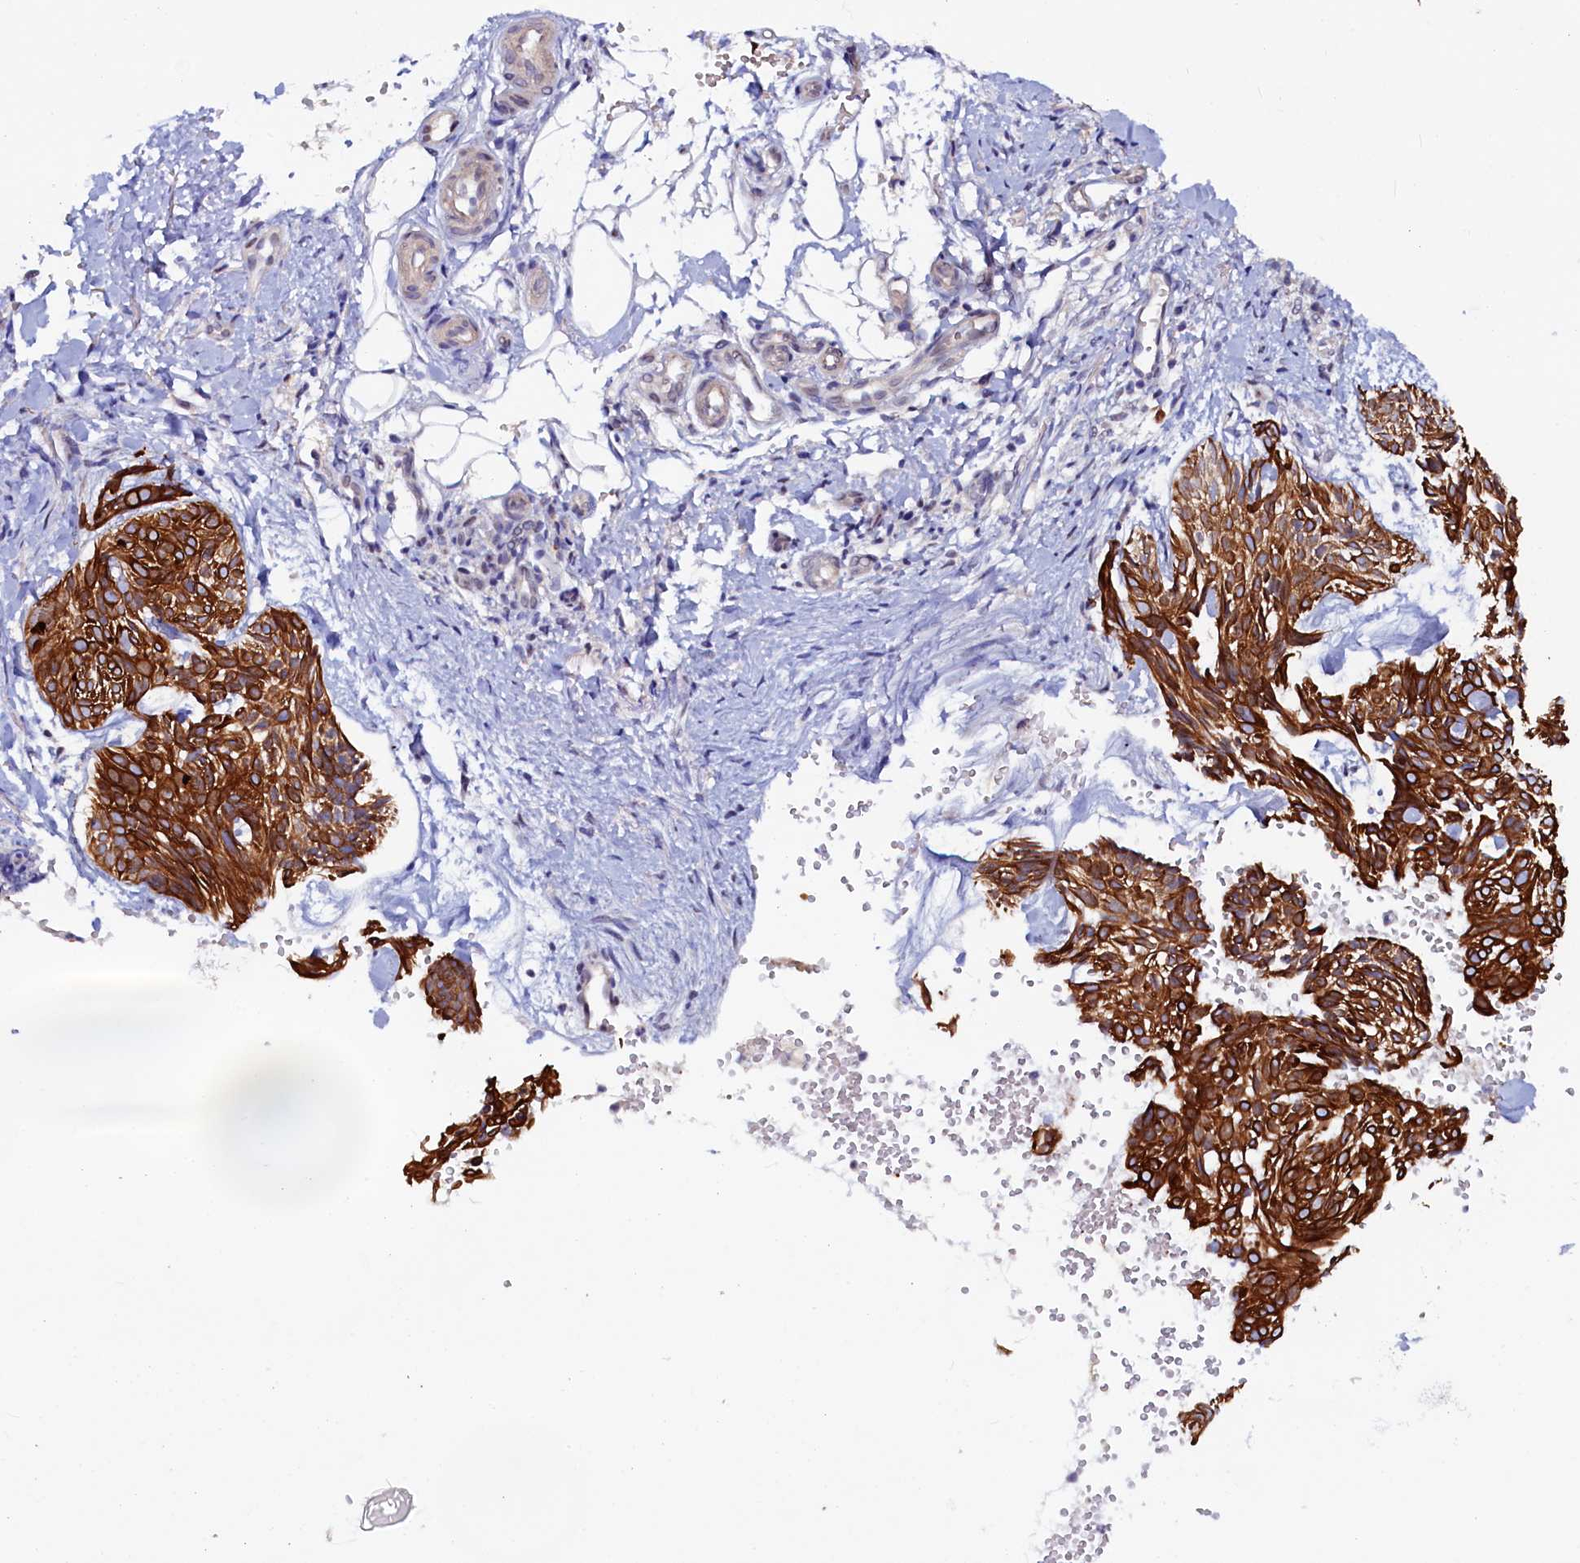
{"staining": {"intensity": "strong", "quantity": ">75%", "location": "cytoplasmic/membranous"}, "tissue": "skin cancer", "cell_type": "Tumor cells", "image_type": "cancer", "snomed": [{"axis": "morphology", "description": "Normal tissue, NOS"}, {"axis": "morphology", "description": "Basal cell carcinoma"}, {"axis": "topography", "description": "Skin"}], "caption": "IHC image of human skin cancer (basal cell carcinoma) stained for a protein (brown), which demonstrates high levels of strong cytoplasmic/membranous positivity in approximately >75% of tumor cells.", "gene": "ASTE1", "patient": {"sex": "male", "age": 66}}